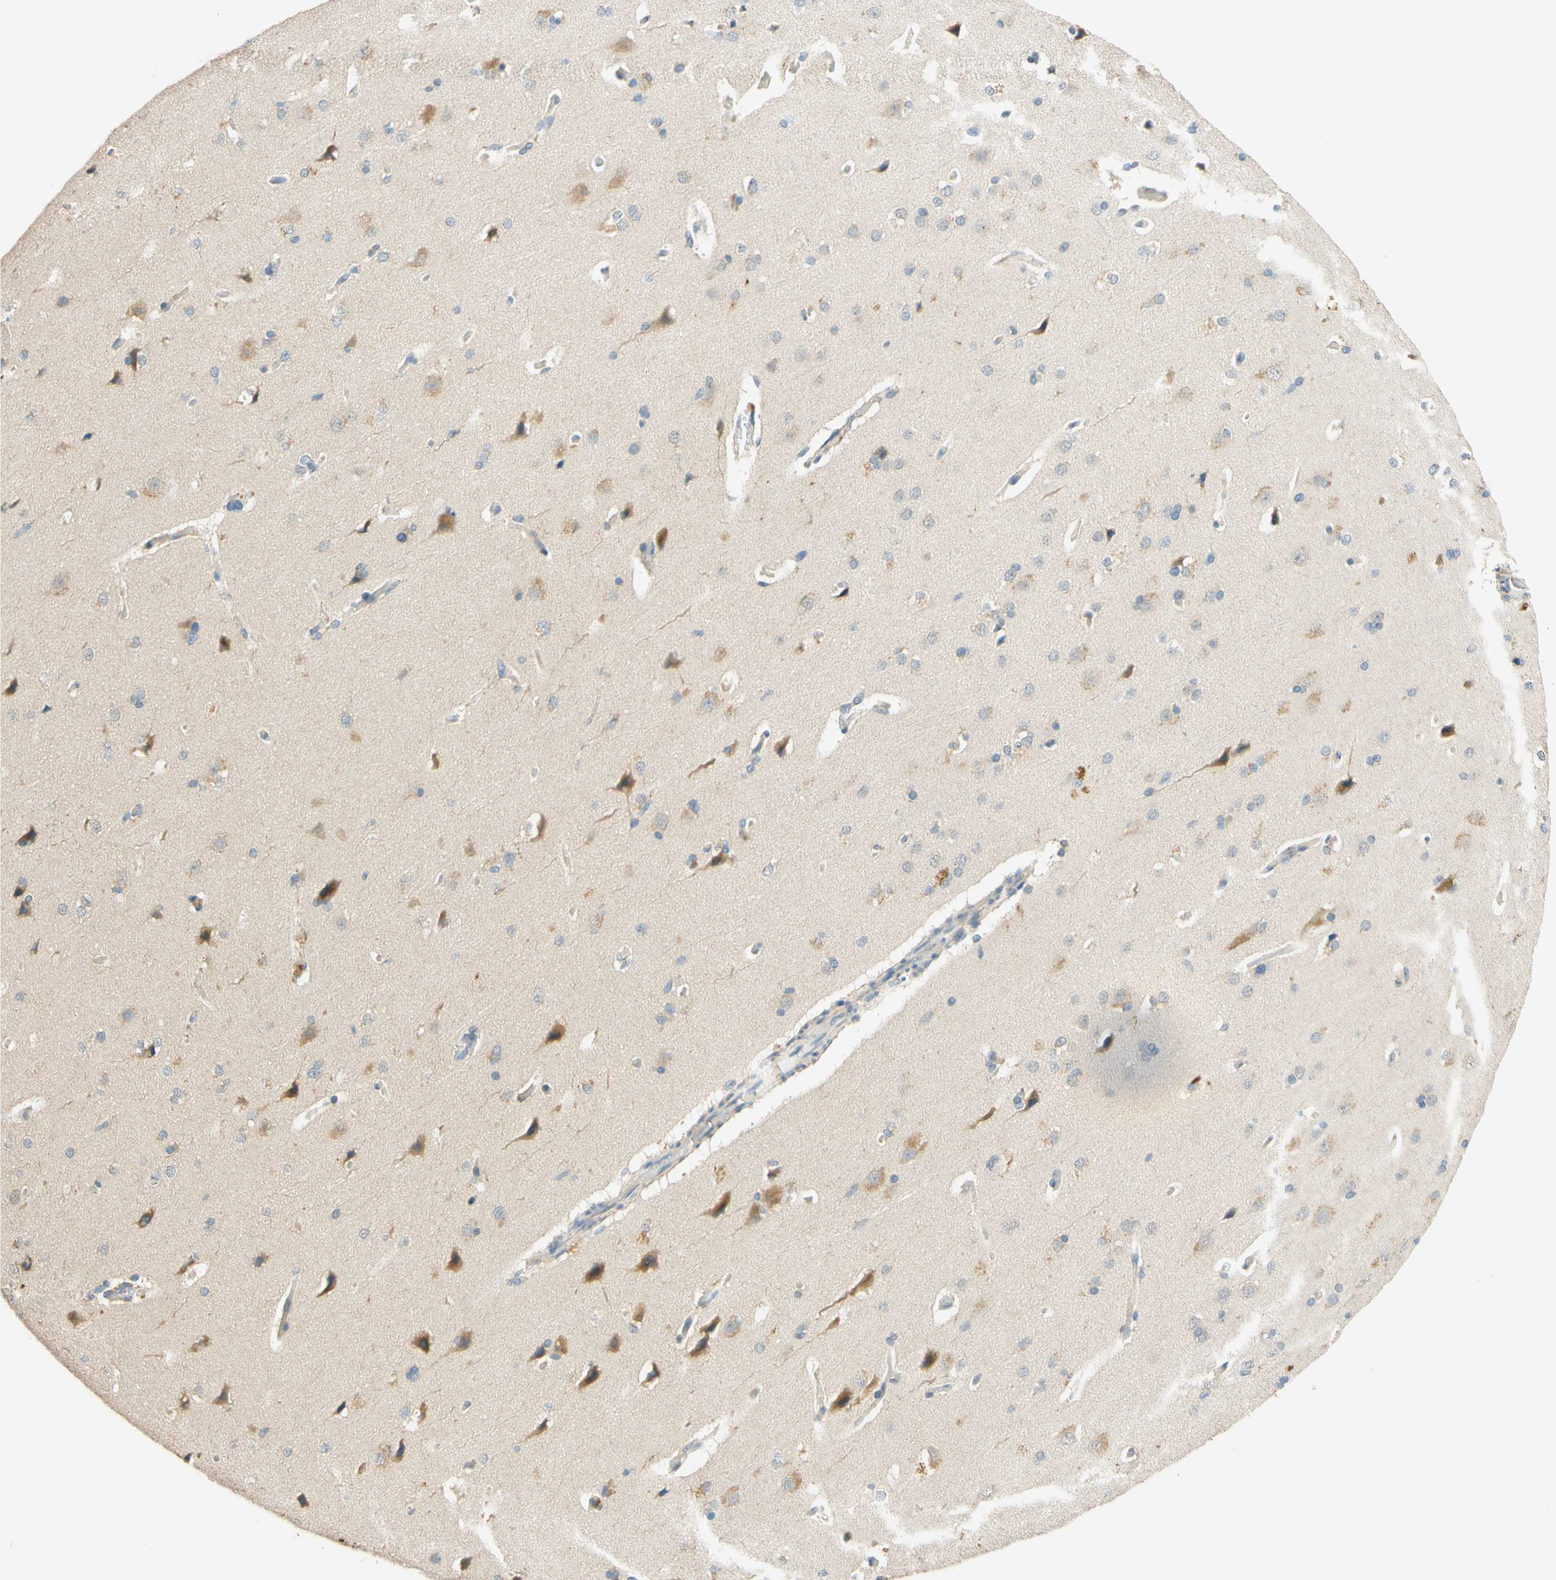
{"staining": {"intensity": "moderate", "quantity": "<25%", "location": "cytoplasmic/membranous"}, "tissue": "cerebral cortex", "cell_type": "Endothelial cells", "image_type": "normal", "snomed": [{"axis": "morphology", "description": "Normal tissue, NOS"}, {"axis": "topography", "description": "Cerebral cortex"}], "caption": "Endothelial cells demonstrate moderate cytoplasmic/membranous staining in about <25% of cells in normal cerebral cortex. (DAB (3,3'-diaminobenzidine) IHC, brown staining for protein, blue staining for nuclei).", "gene": "ENTREP2", "patient": {"sex": "male", "age": 62}}